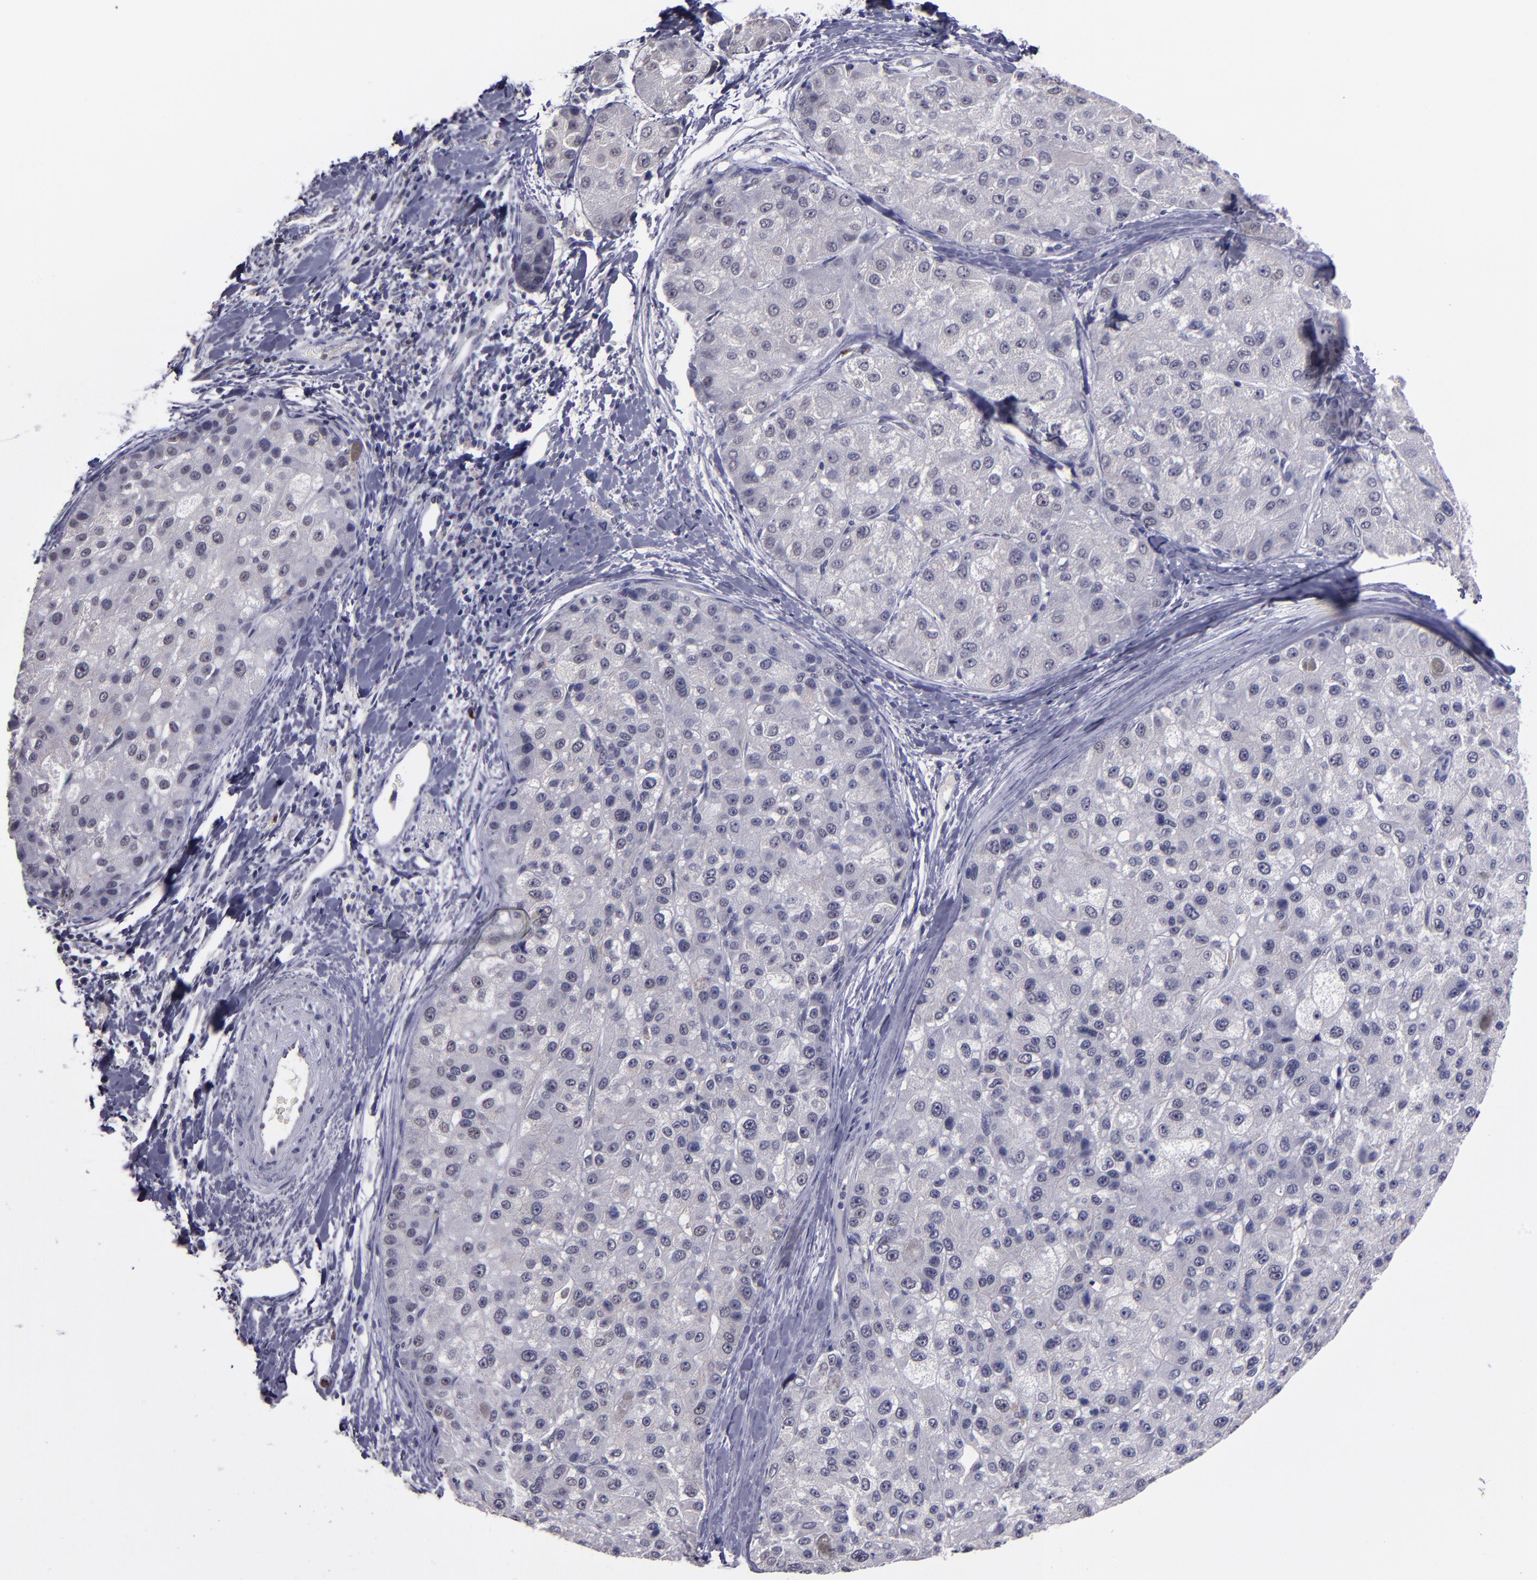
{"staining": {"intensity": "negative", "quantity": "none", "location": "none"}, "tissue": "liver cancer", "cell_type": "Tumor cells", "image_type": "cancer", "snomed": [{"axis": "morphology", "description": "Carcinoma, Hepatocellular, NOS"}, {"axis": "topography", "description": "Liver"}], "caption": "Liver cancer was stained to show a protein in brown. There is no significant staining in tumor cells.", "gene": "CEBPE", "patient": {"sex": "male", "age": 80}}